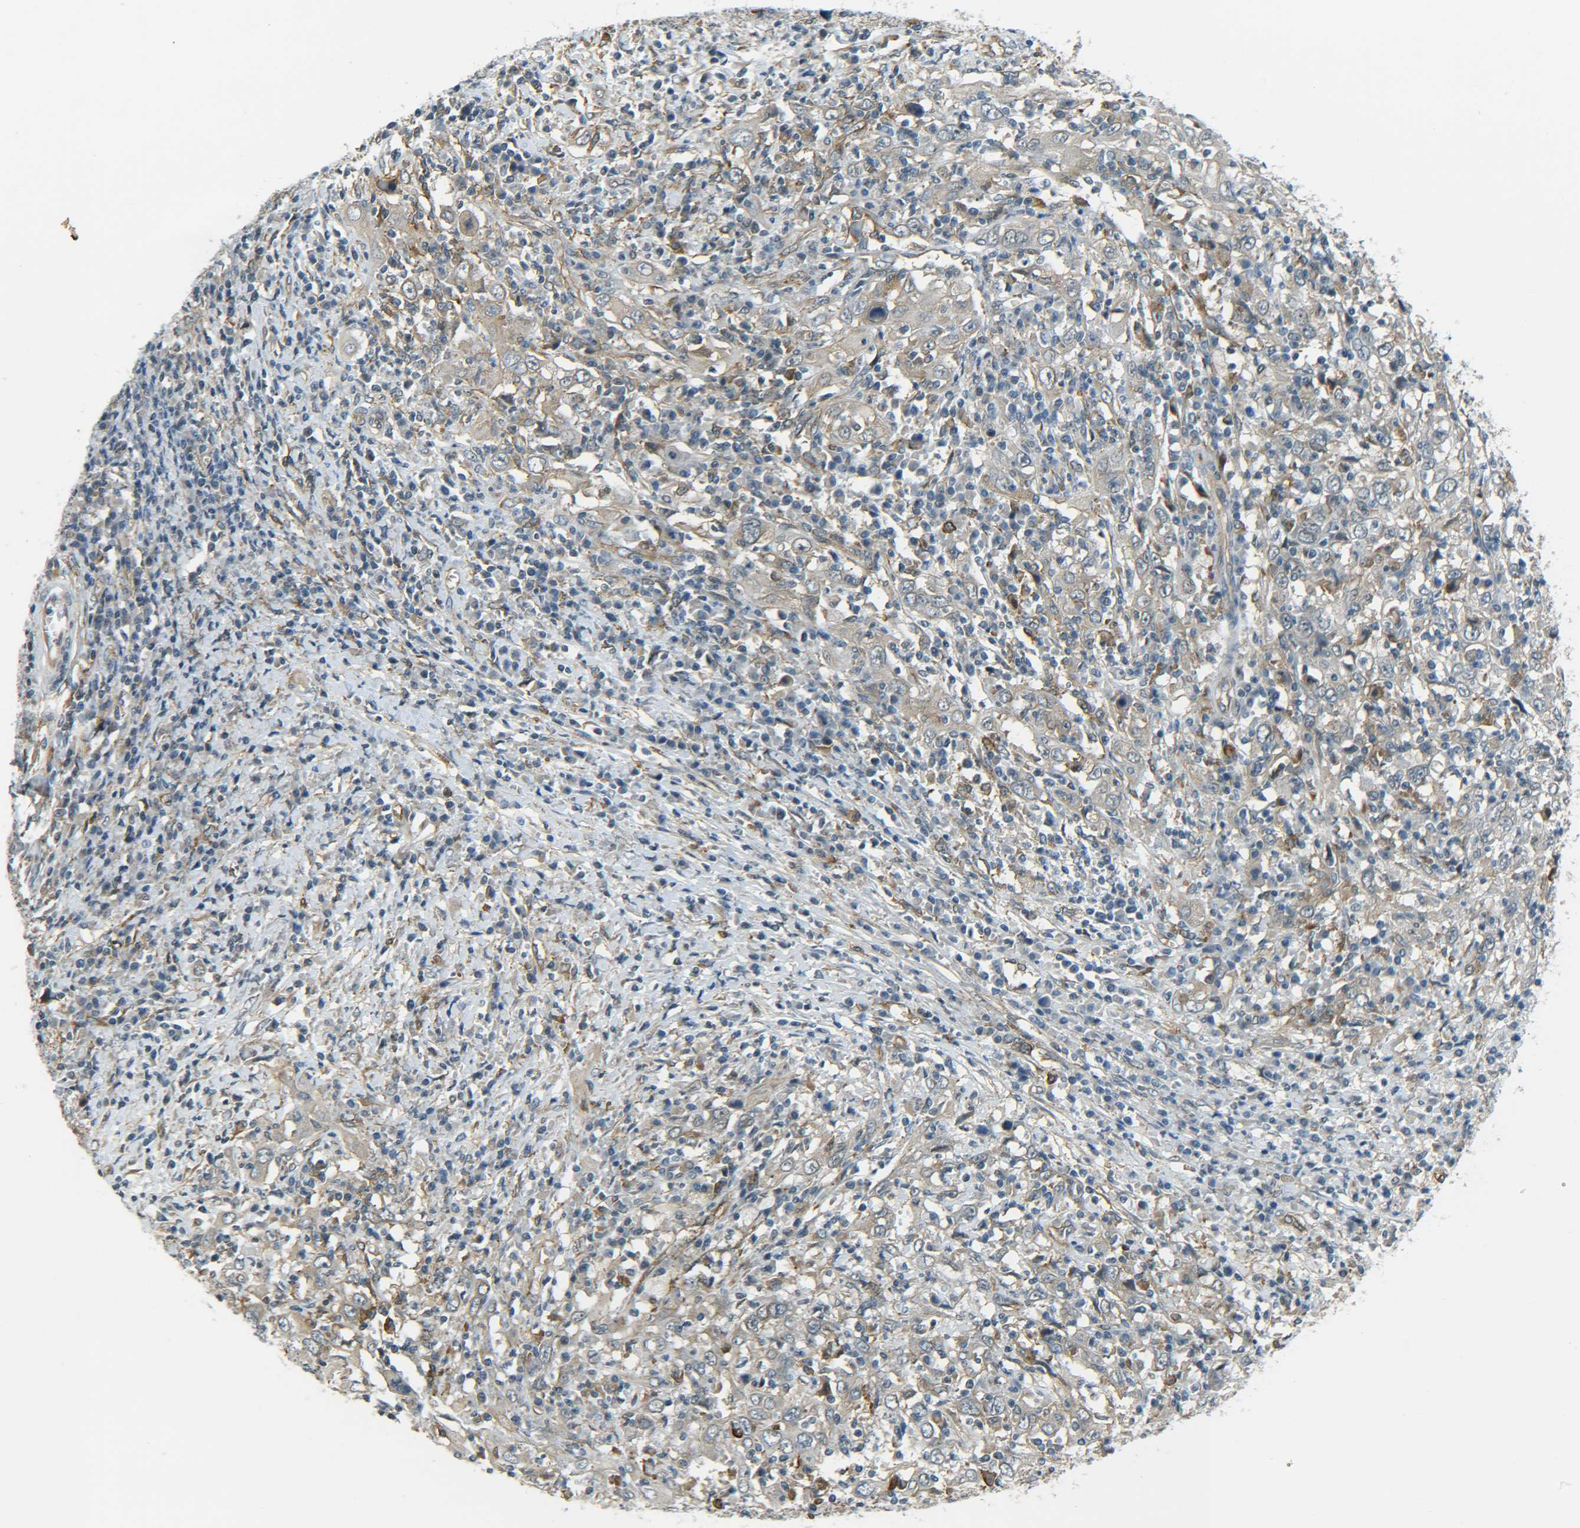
{"staining": {"intensity": "negative", "quantity": "none", "location": "none"}, "tissue": "cervical cancer", "cell_type": "Tumor cells", "image_type": "cancer", "snomed": [{"axis": "morphology", "description": "Squamous cell carcinoma, NOS"}, {"axis": "topography", "description": "Cervix"}], "caption": "Immunohistochemistry (IHC) micrograph of neoplastic tissue: human squamous cell carcinoma (cervical) stained with DAB reveals no significant protein positivity in tumor cells. Brightfield microscopy of immunohistochemistry stained with DAB (brown) and hematoxylin (blue), captured at high magnification.", "gene": "DAB2", "patient": {"sex": "female", "age": 46}}